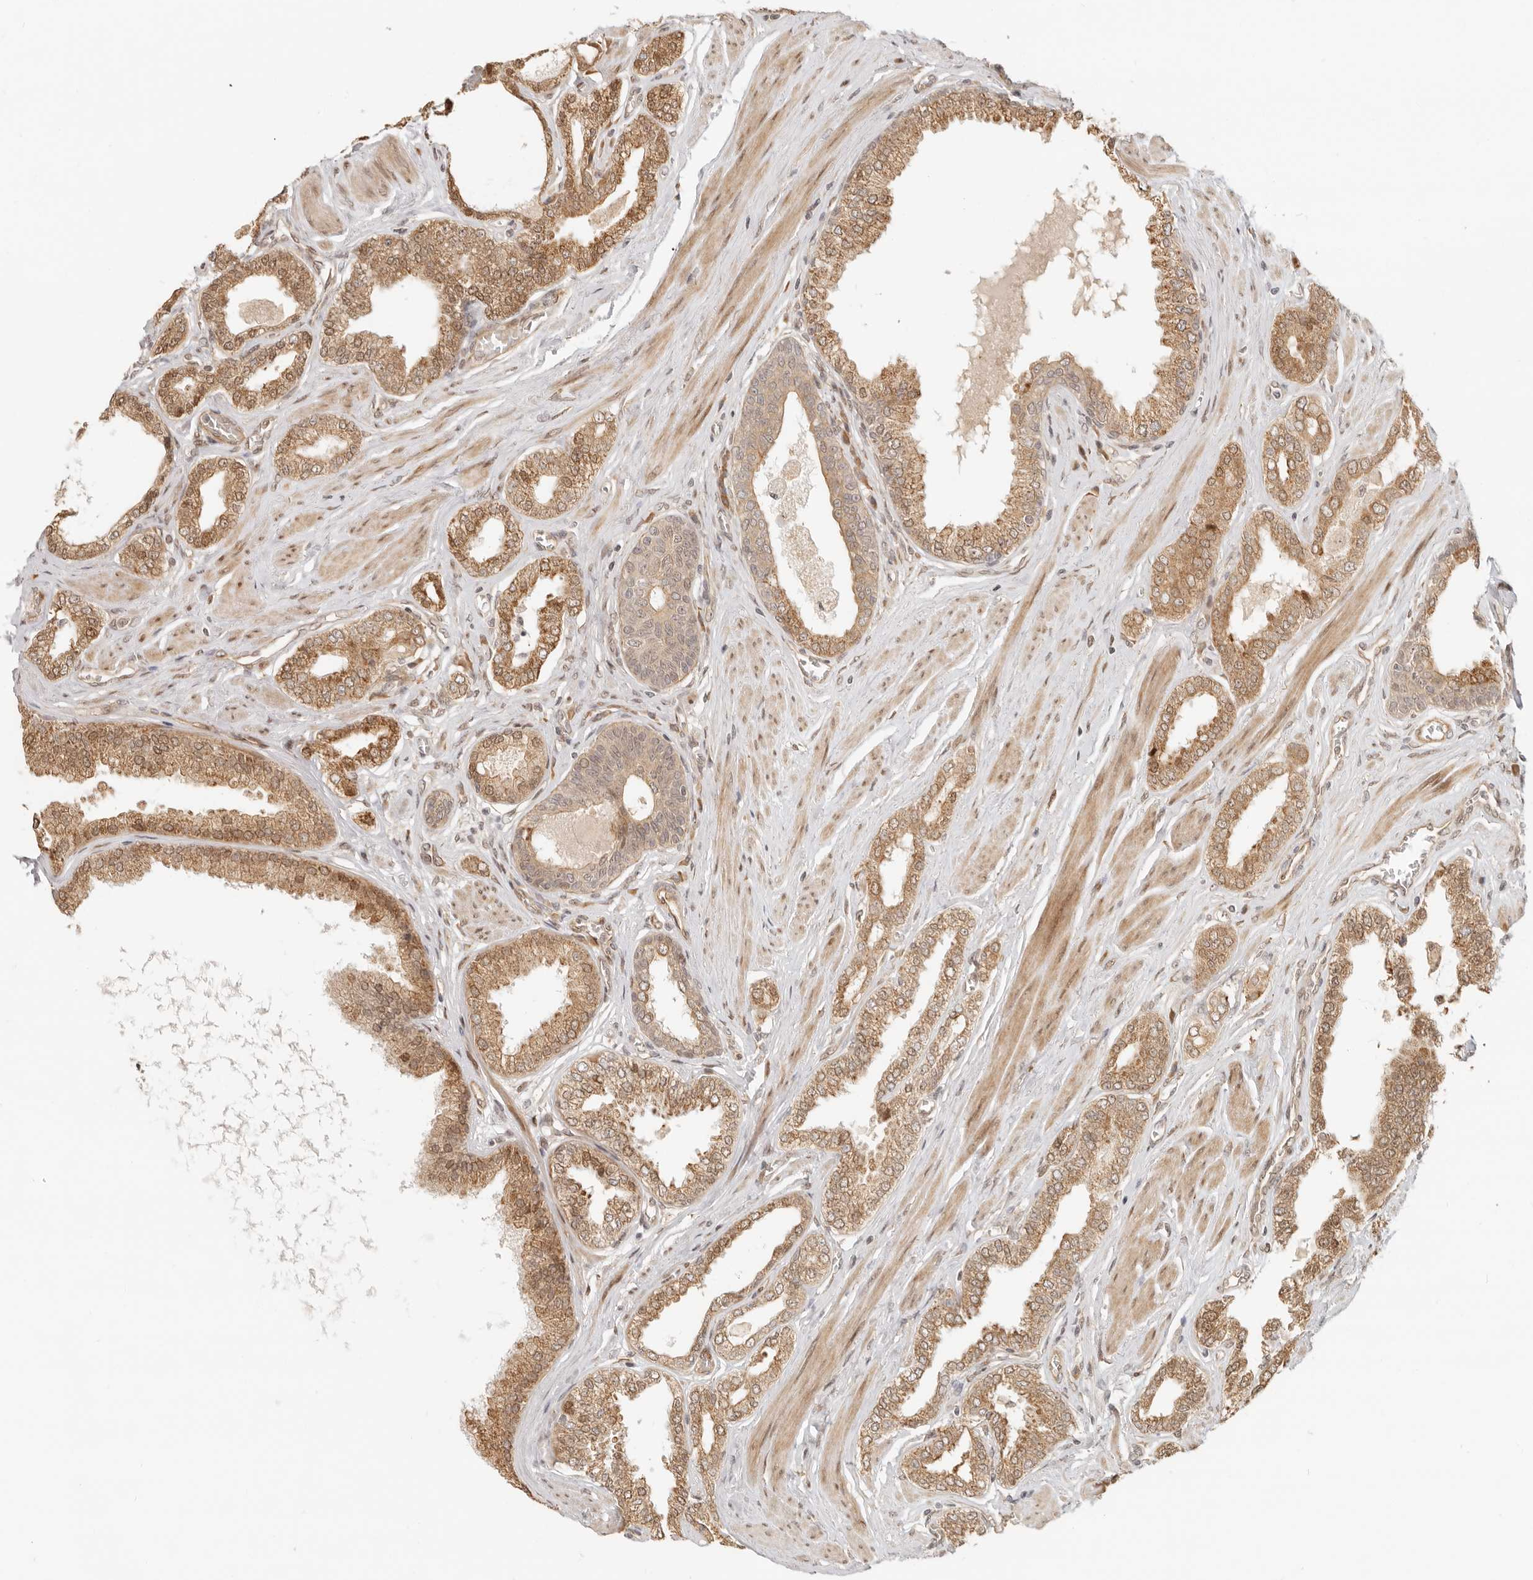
{"staining": {"intensity": "moderate", "quantity": ">75%", "location": "cytoplasmic/membranous,nuclear"}, "tissue": "prostate cancer", "cell_type": "Tumor cells", "image_type": "cancer", "snomed": [{"axis": "morphology", "description": "Adenocarcinoma, Low grade"}, {"axis": "topography", "description": "Prostate"}], "caption": "Protein expression analysis of human prostate adenocarcinoma (low-grade) reveals moderate cytoplasmic/membranous and nuclear staining in about >75% of tumor cells. (Stains: DAB in brown, nuclei in blue, Microscopy: brightfield microscopy at high magnification).", "gene": "TUFT1", "patient": {"sex": "male", "age": 63}}